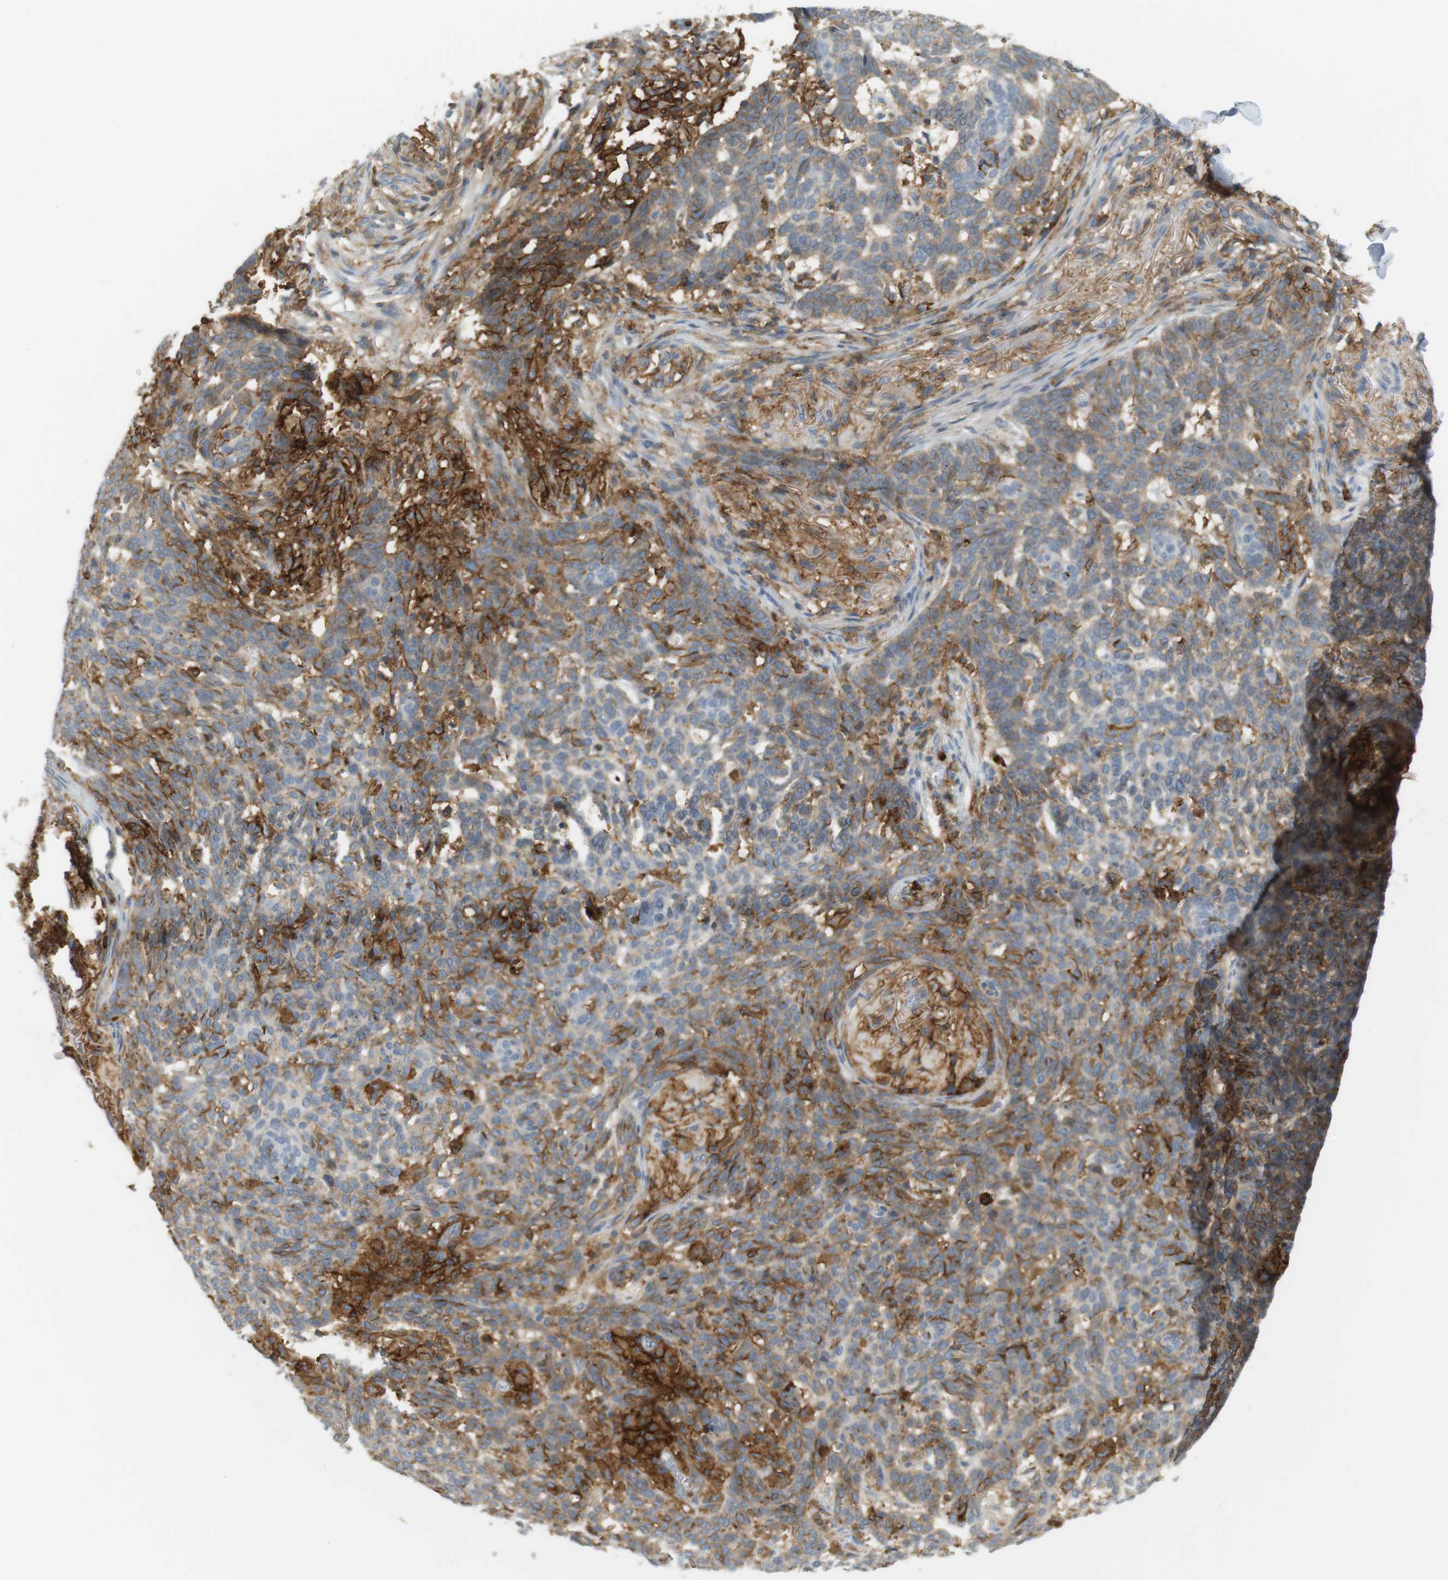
{"staining": {"intensity": "moderate", "quantity": ">75%", "location": "cytoplasmic/membranous"}, "tissue": "skin cancer", "cell_type": "Tumor cells", "image_type": "cancer", "snomed": [{"axis": "morphology", "description": "Basal cell carcinoma"}, {"axis": "topography", "description": "Skin"}], "caption": "Skin cancer (basal cell carcinoma) stained with IHC displays moderate cytoplasmic/membranous expression in approximately >75% of tumor cells.", "gene": "SIRPA", "patient": {"sex": "male", "age": 85}}